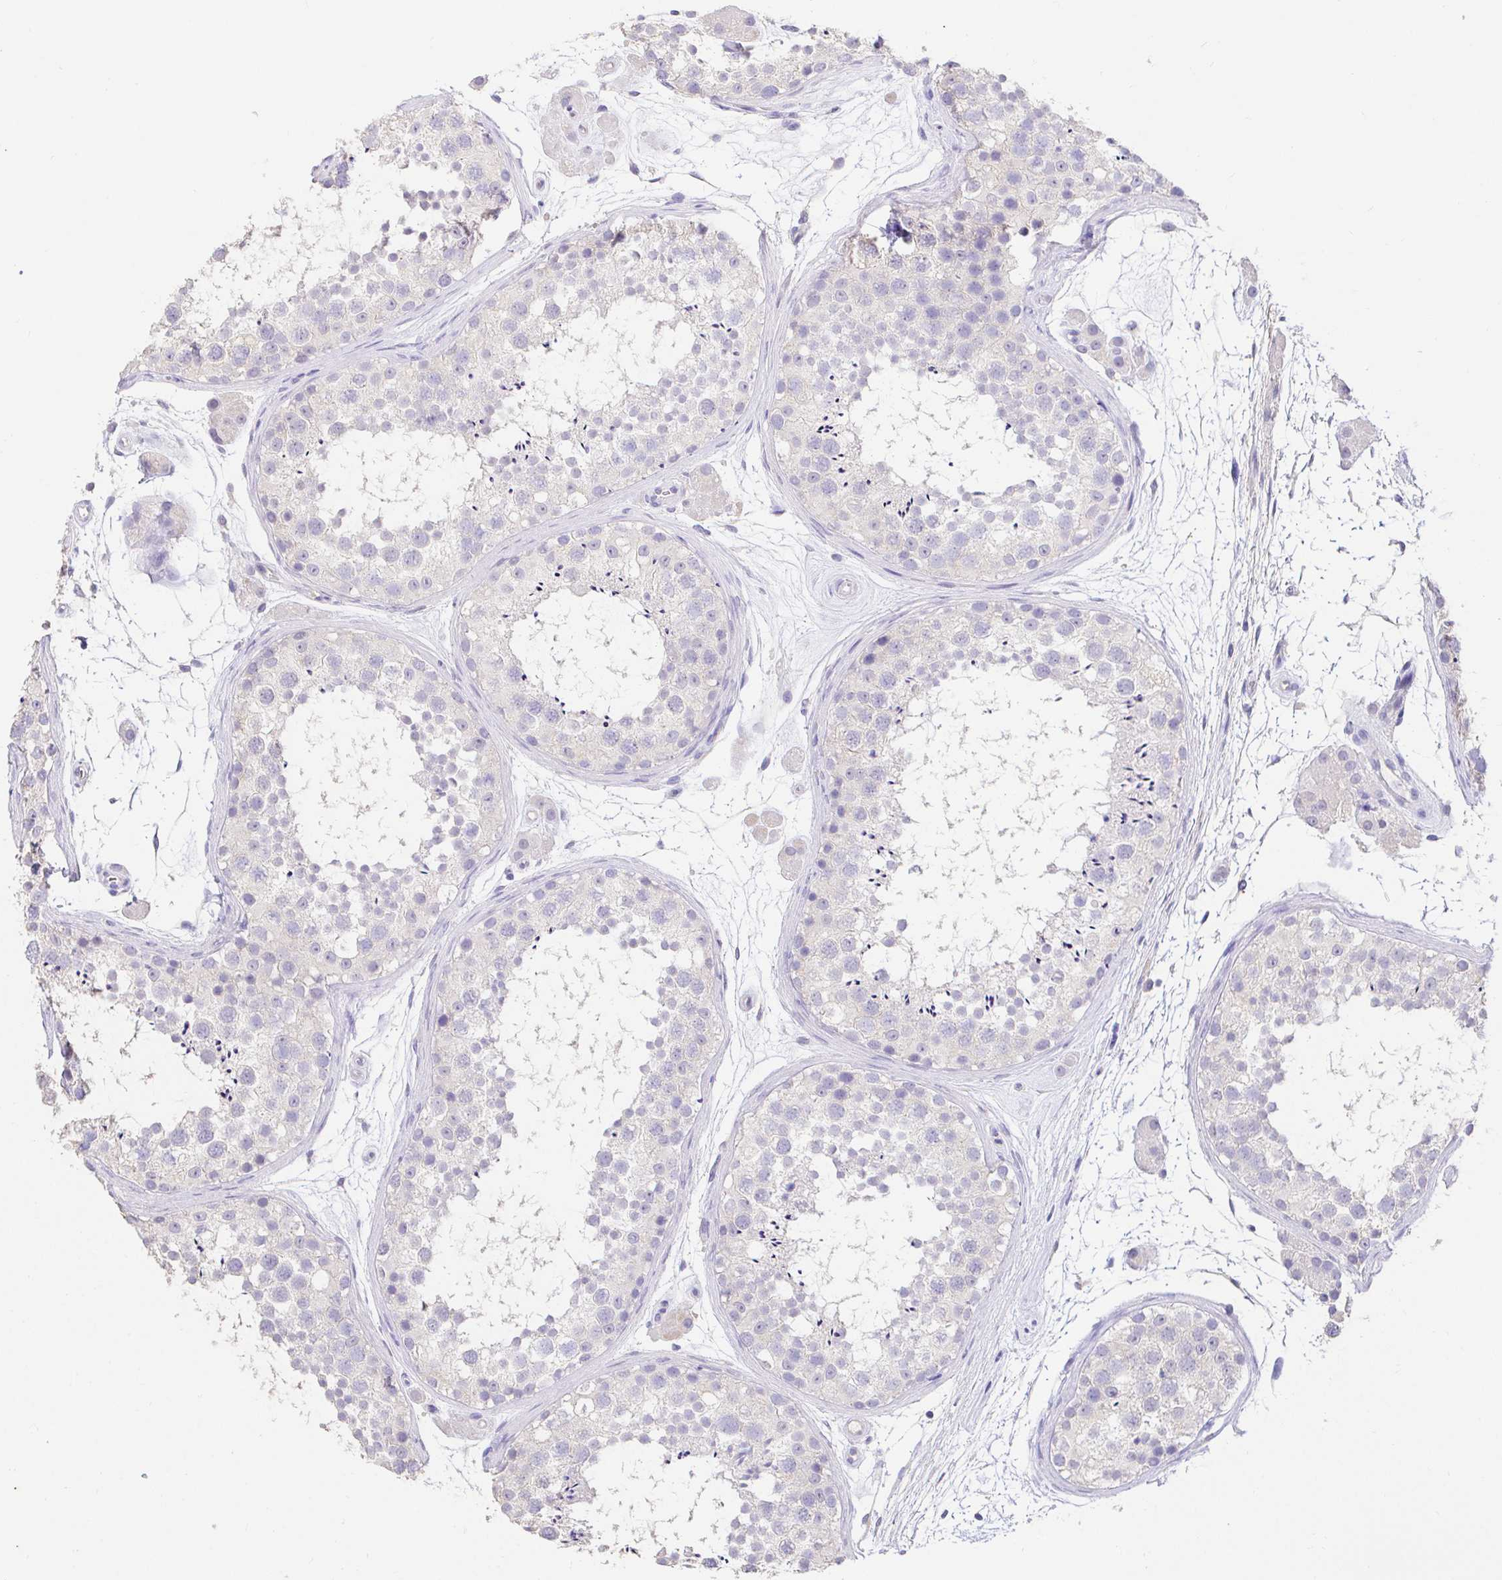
{"staining": {"intensity": "negative", "quantity": "none", "location": "none"}, "tissue": "testis", "cell_type": "Cells in seminiferous ducts", "image_type": "normal", "snomed": [{"axis": "morphology", "description": "Normal tissue, NOS"}, {"axis": "topography", "description": "Testis"}], "caption": "IHC of unremarkable testis shows no positivity in cells in seminiferous ducts.", "gene": "CDO1", "patient": {"sex": "male", "age": 41}}